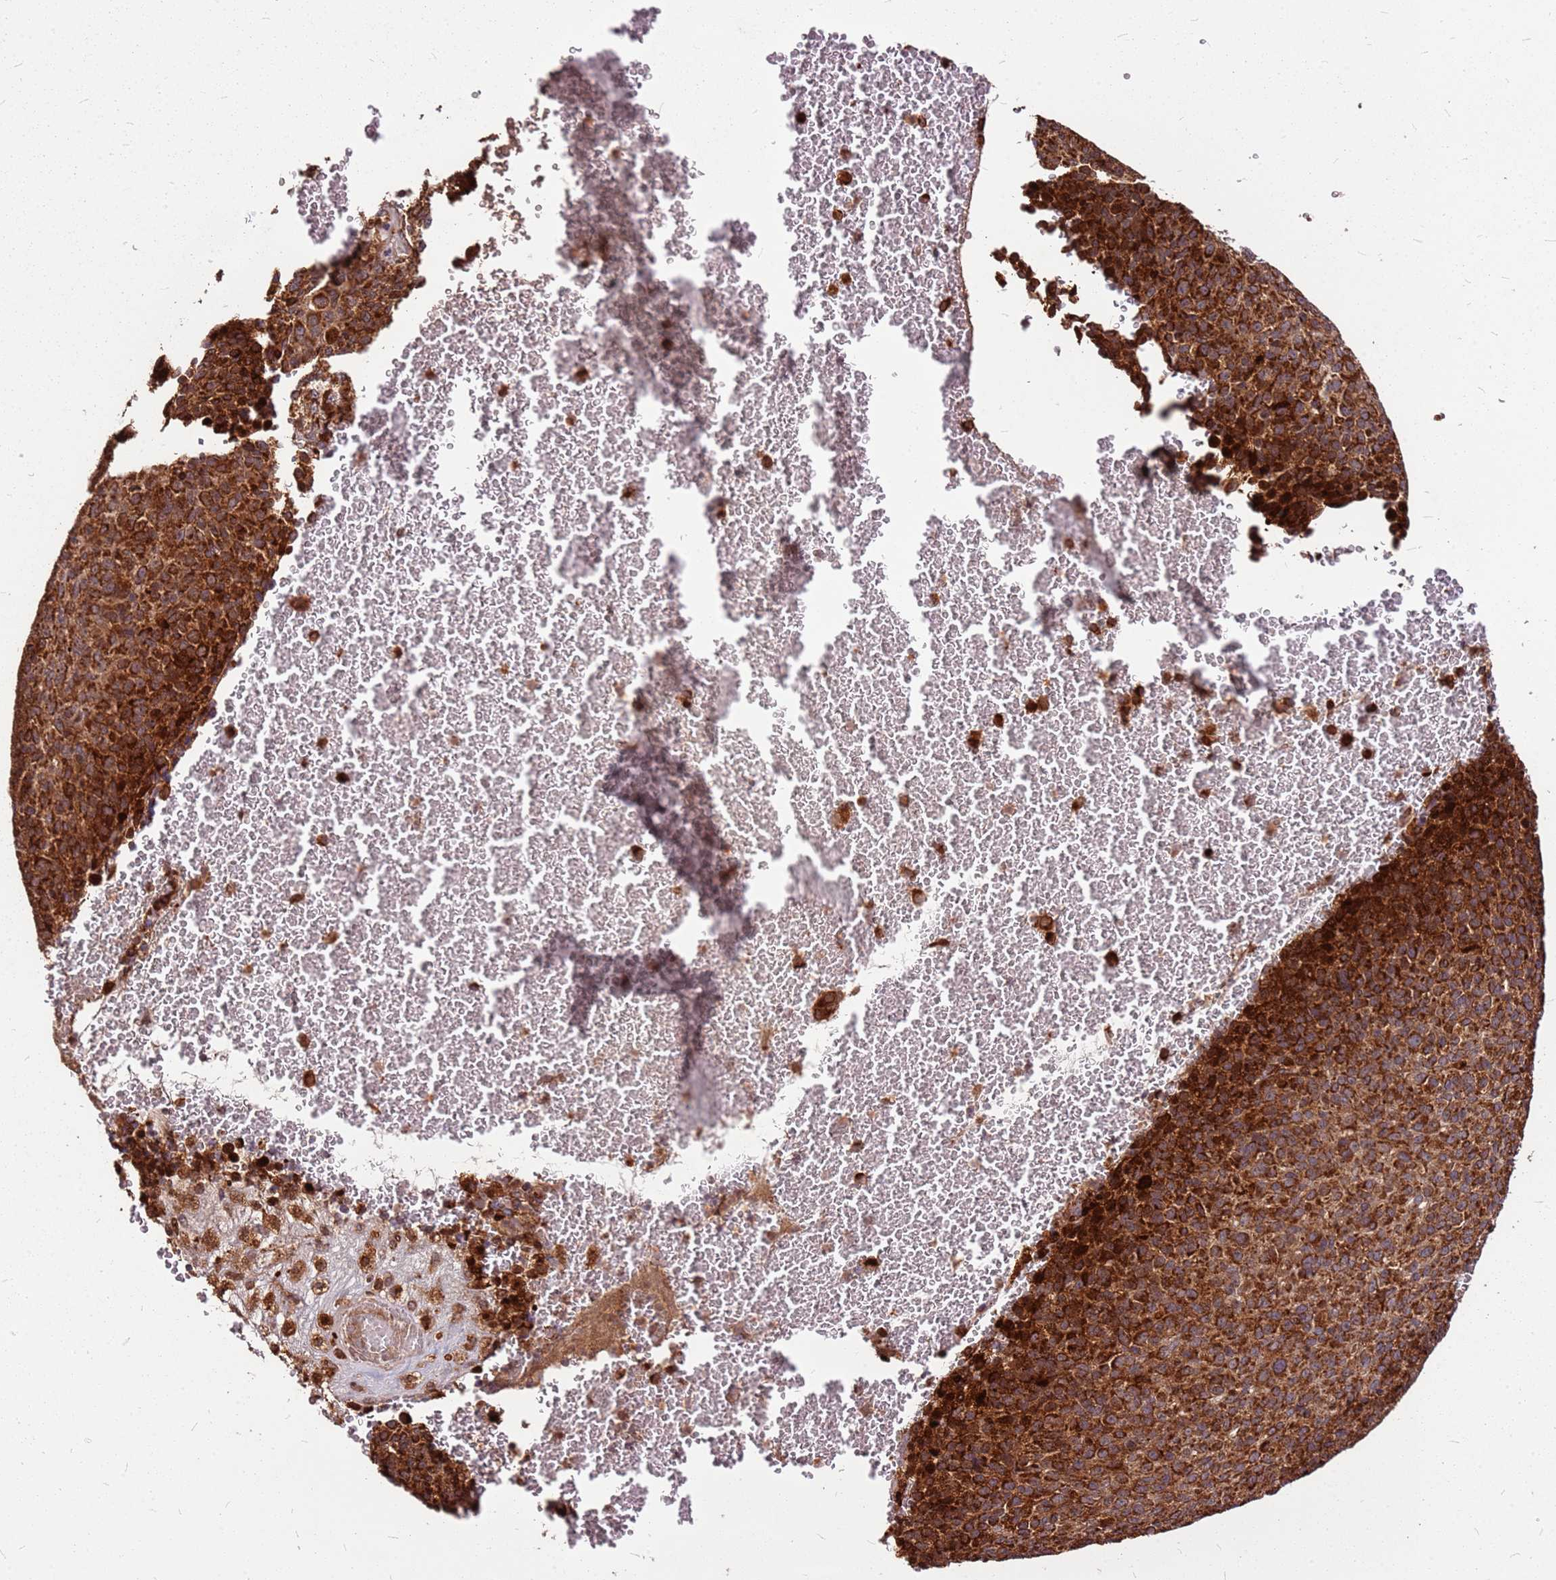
{"staining": {"intensity": "strong", "quantity": ">75%", "location": "cytoplasmic/membranous"}, "tissue": "melanoma", "cell_type": "Tumor cells", "image_type": "cancer", "snomed": [{"axis": "morphology", "description": "Malignant melanoma, Metastatic site"}, {"axis": "topography", "description": "Brain"}], "caption": "Strong cytoplasmic/membranous positivity for a protein is present in approximately >75% of tumor cells of melanoma using IHC.", "gene": "LYPLAL1", "patient": {"sex": "female", "age": 56}}